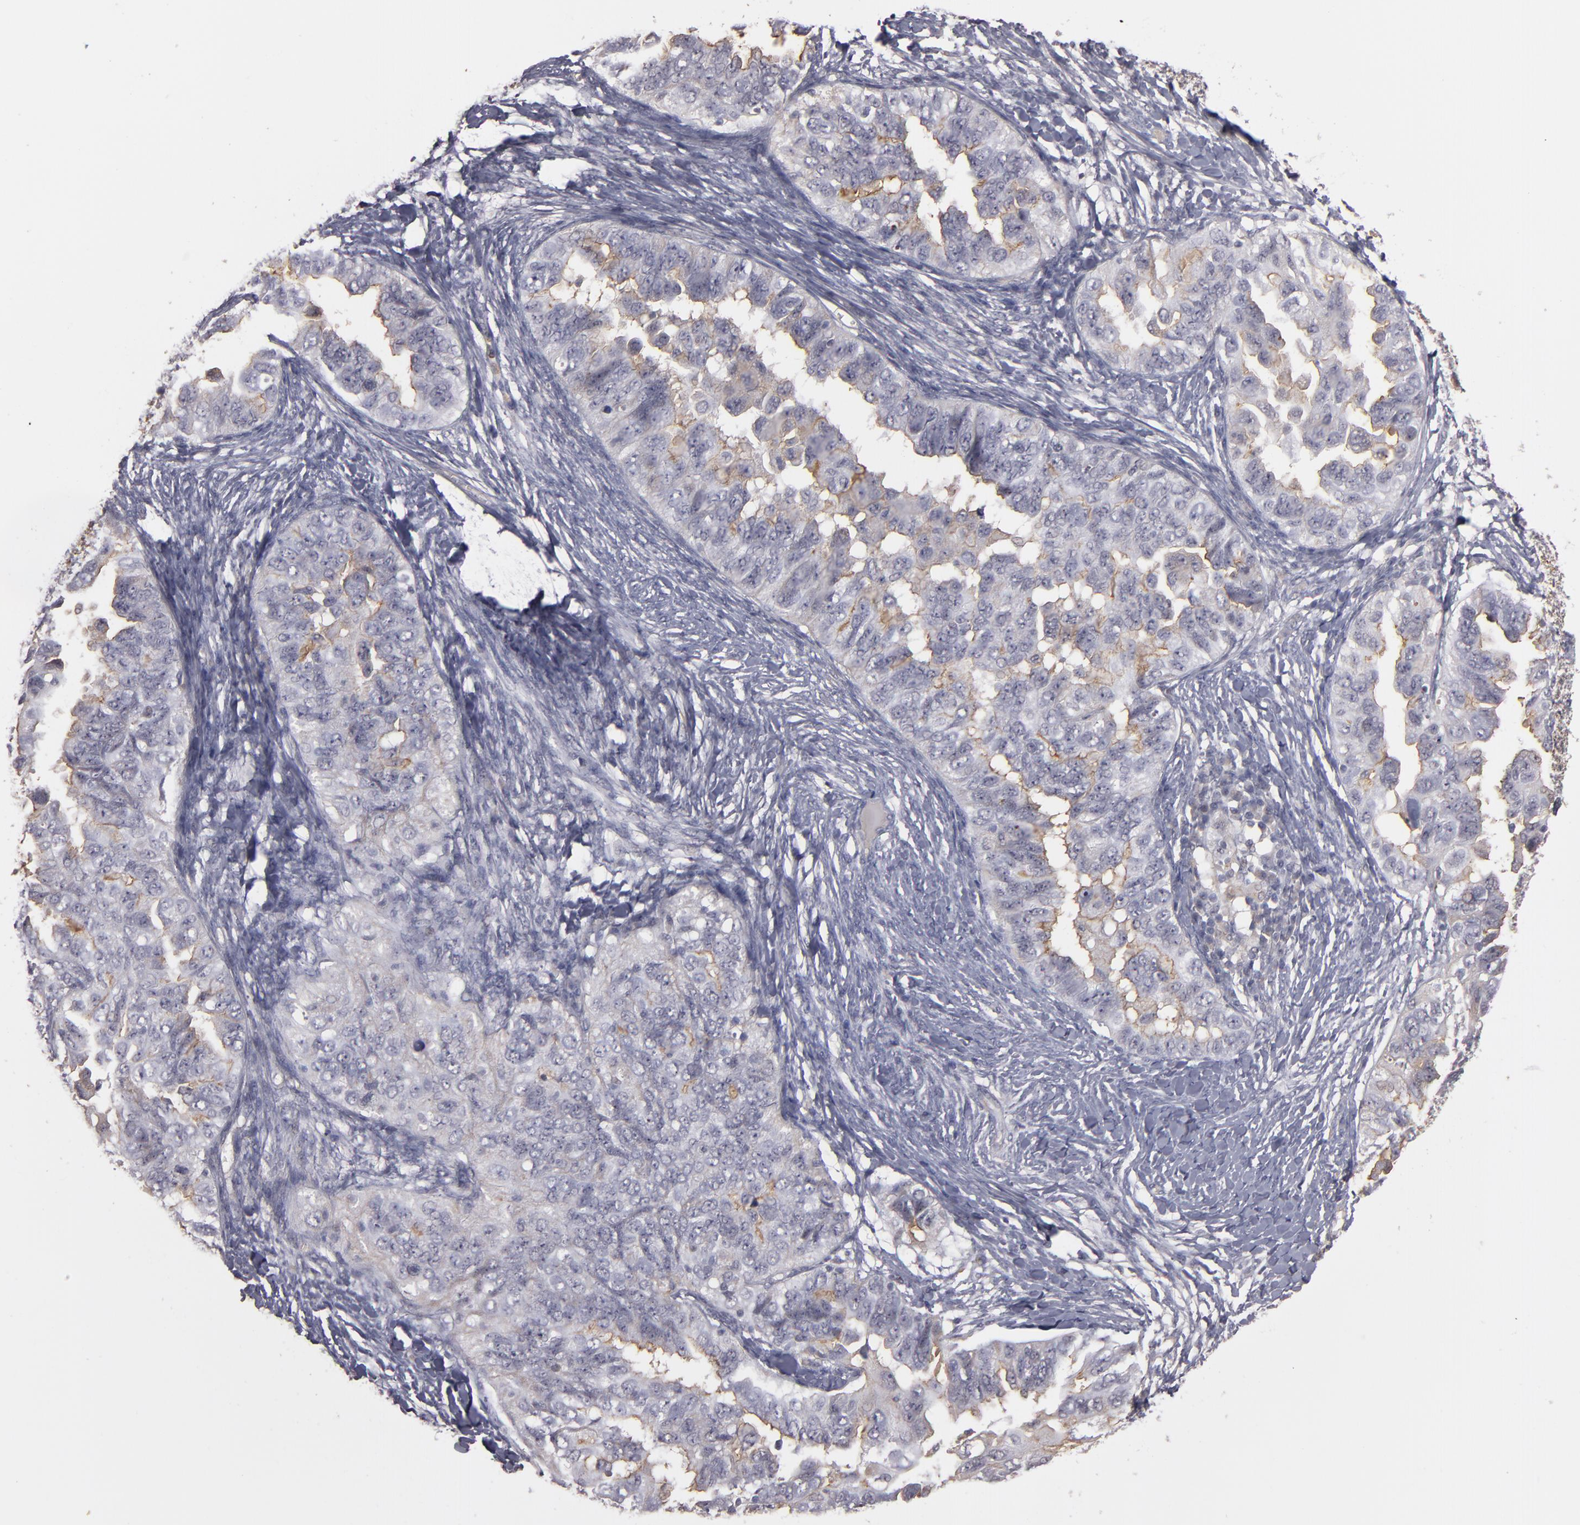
{"staining": {"intensity": "negative", "quantity": "none", "location": "none"}, "tissue": "ovarian cancer", "cell_type": "Tumor cells", "image_type": "cancer", "snomed": [{"axis": "morphology", "description": "Cystadenocarcinoma, serous, NOS"}, {"axis": "topography", "description": "Ovary"}], "caption": "Tumor cells show no significant staining in ovarian serous cystadenocarcinoma.", "gene": "STX3", "patient": {"sex": "female", "age": 82}}